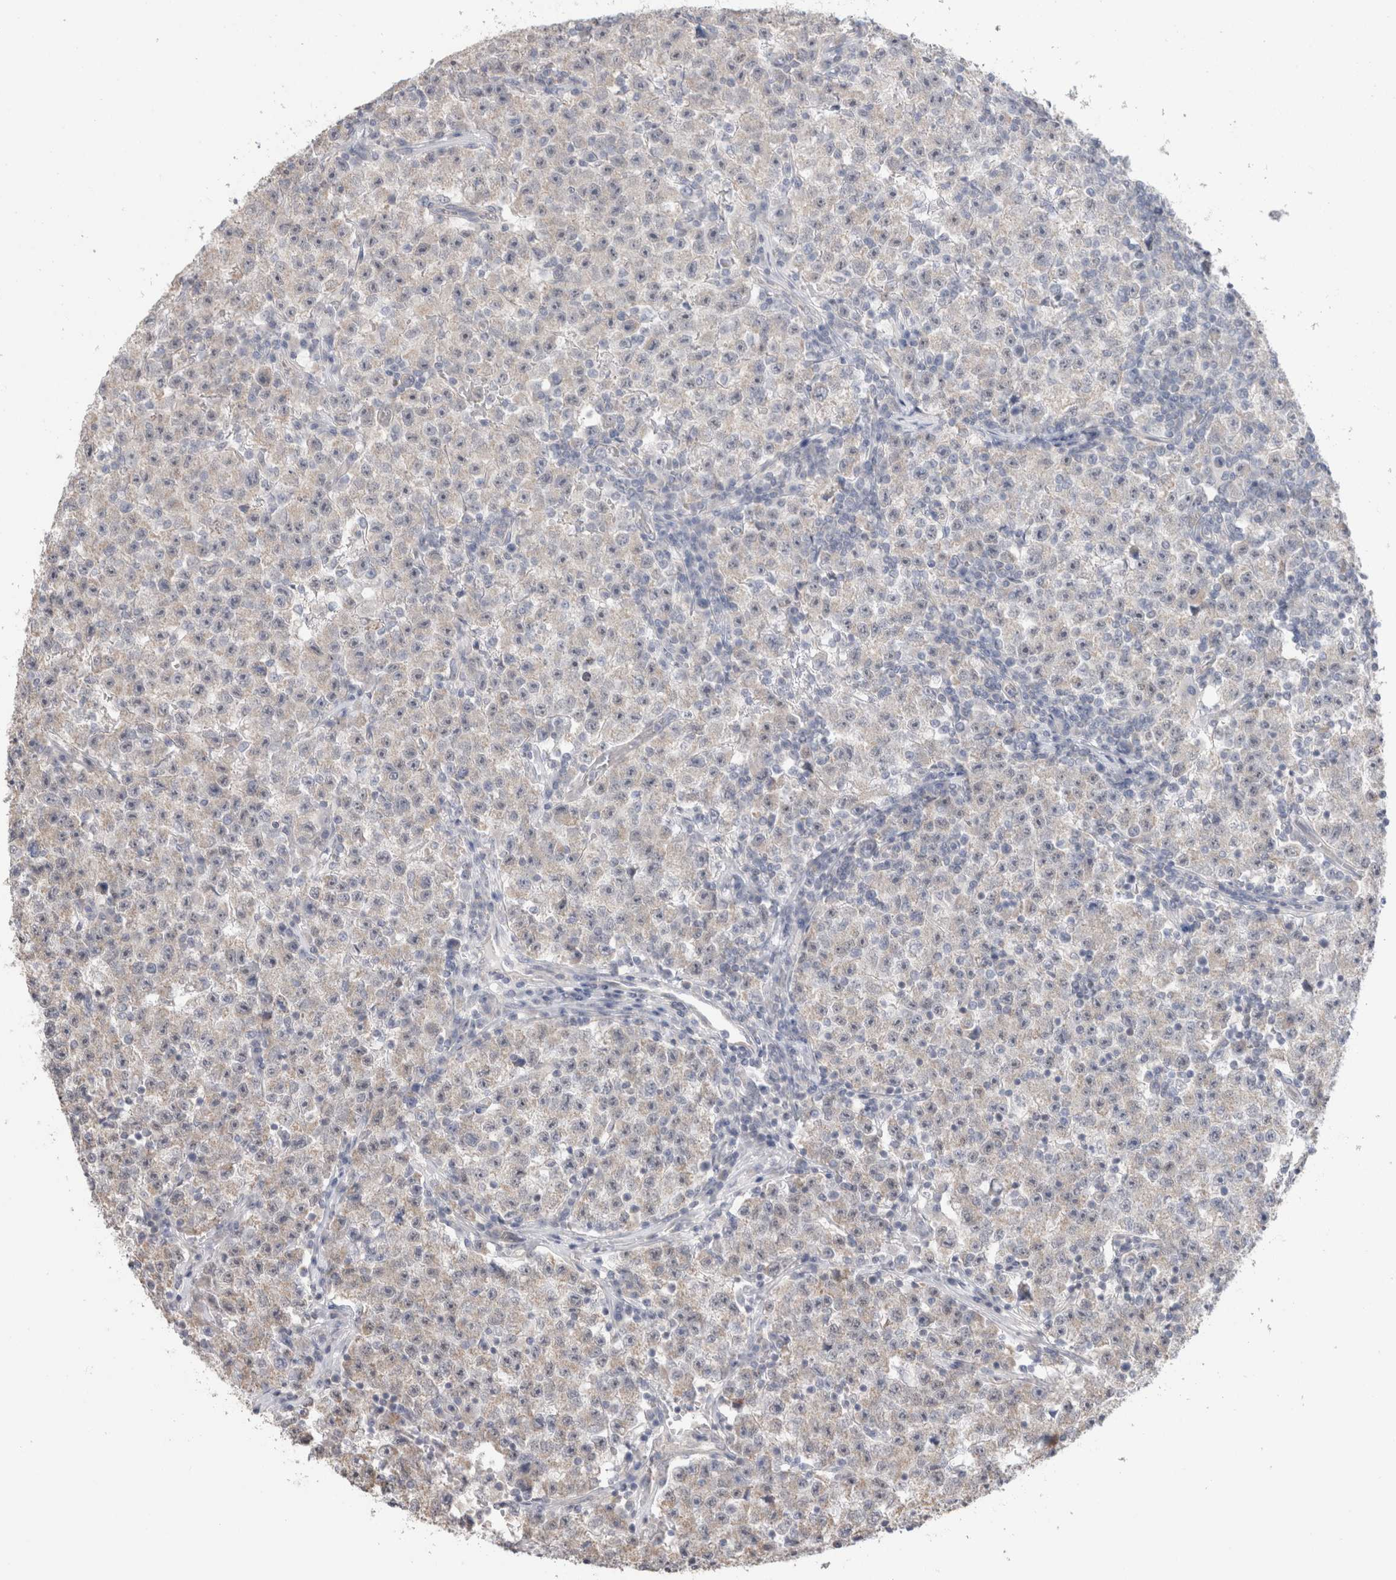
{"staining": {"intensity": "weak", "quantity": "25%-75%", "location": "cytoplasmic/membranous"}, "tissue": "testis cancer", "cell_type": "Tumor cells", "image_type": "cancer", "snomed": [{"axis": "morphology", "description": "Seminoma, NOS"}, {"axis": "topography", "description": "Testis"}], "caption": "Protein expression analysis of testis cancer demonstrates weak cytoplasmic/membranous staining in about 25%-75% of tumor cells. (DAB (3,3'-diaminobenzidine) IHC, brown staining for protein, blue staining for nuclei).", "gene": "DMD", "patient": {"sex": "male", "age": 22}}